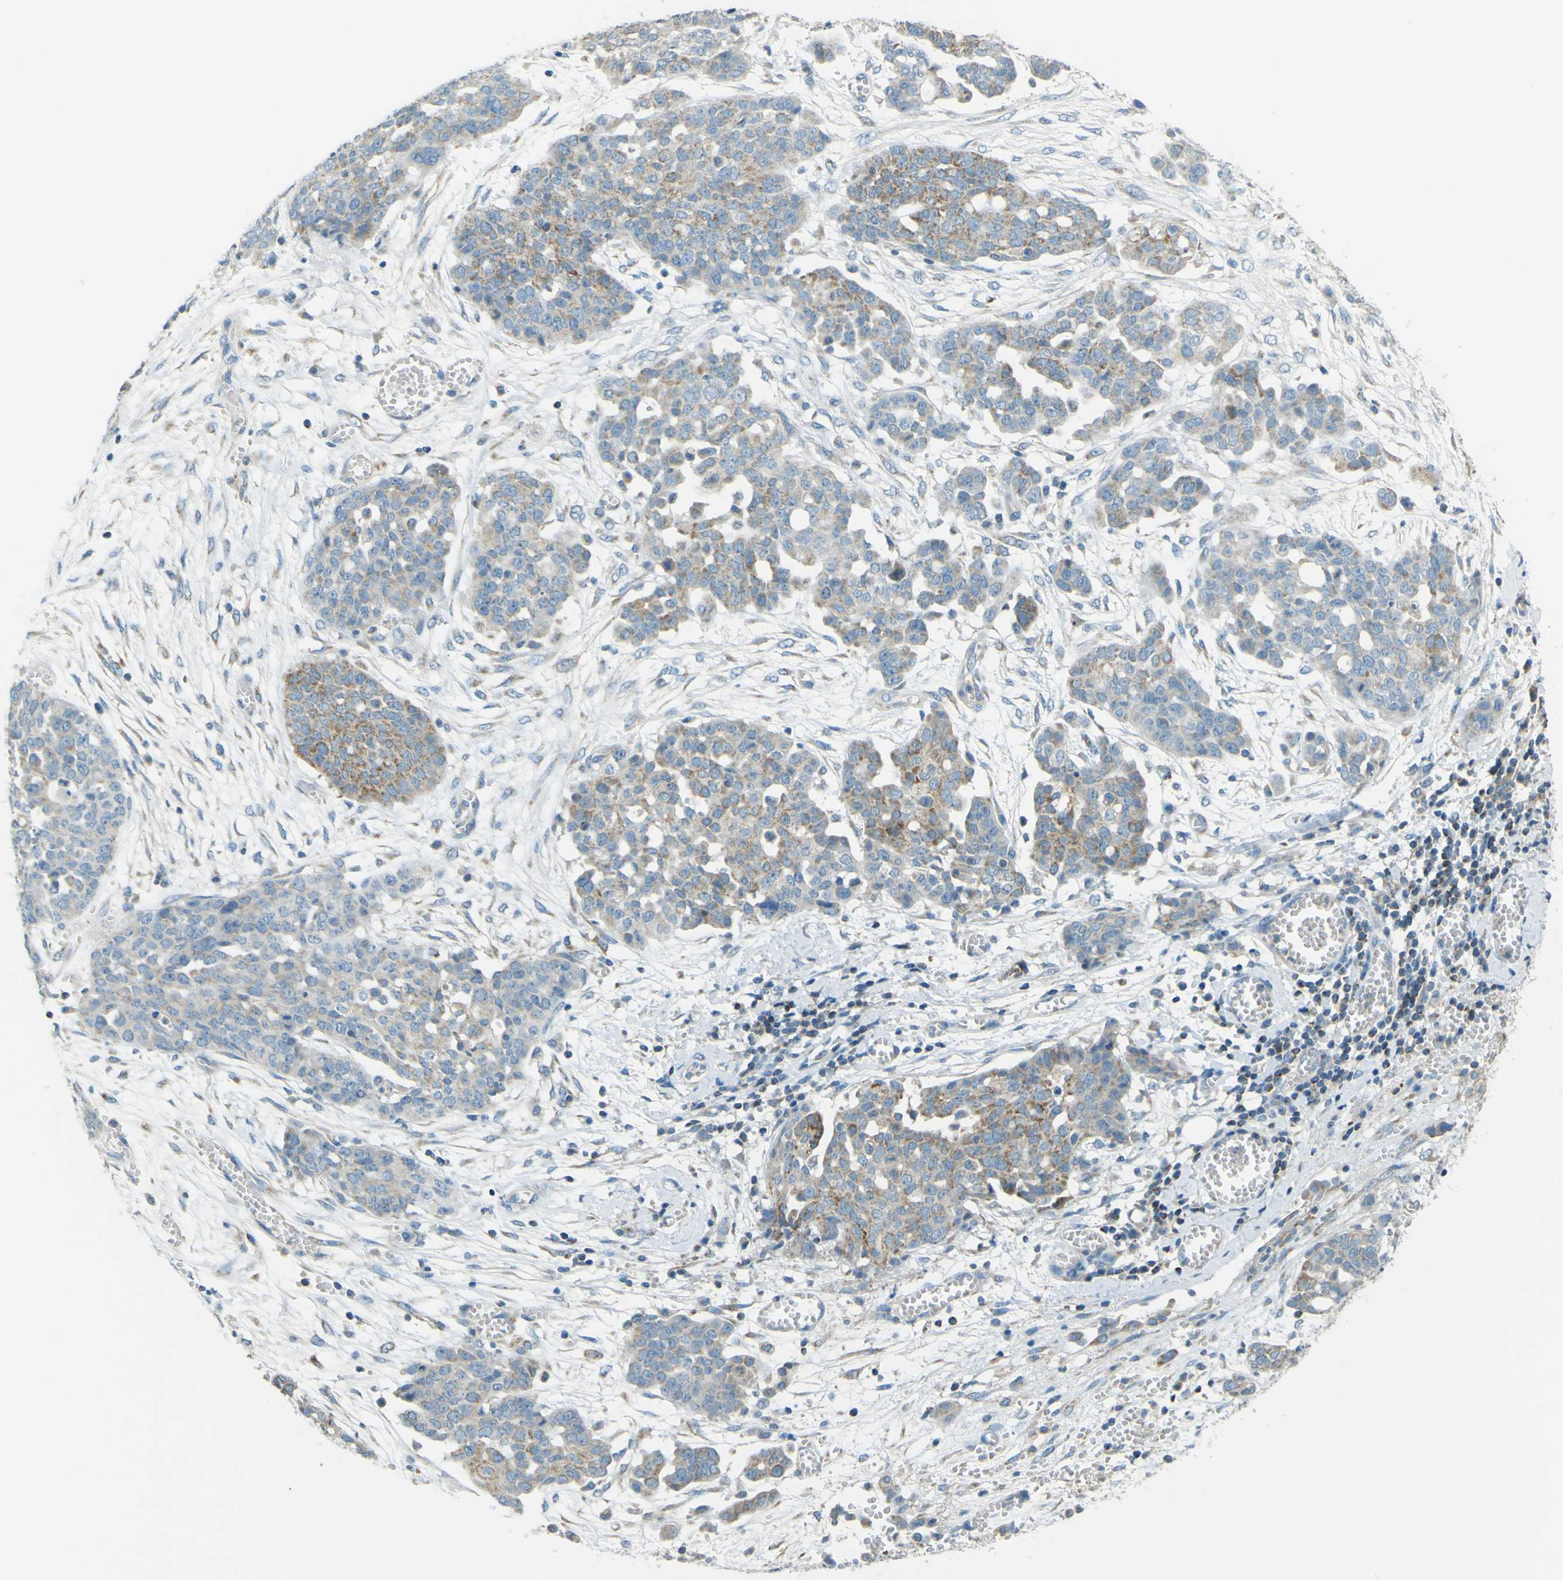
{"staining": {"intensity": "weak", "quantity": "25%-75%", "location": "cytoplasmic/membranous"}, "tissue": "ovarian cancer", "cell_type": "Tumor cells", "image_type": "cancer", "snomed": [{"axis": "morphology", "description": "Cystadenocarcinoma, serous, NOS"}, {"axis": "topography", "description": "Soft tissue"}, {"axis": "topography", "description": "Ovary"}], "caption": "Weak cytoplasmic/membranous protein staining is appreciated in about 25%-75% of tumor cells in ovarian cancer (serous cystadenocarcinoma).", "gene": "FKTN", "patient": {"sex": "female", "age": 57}}